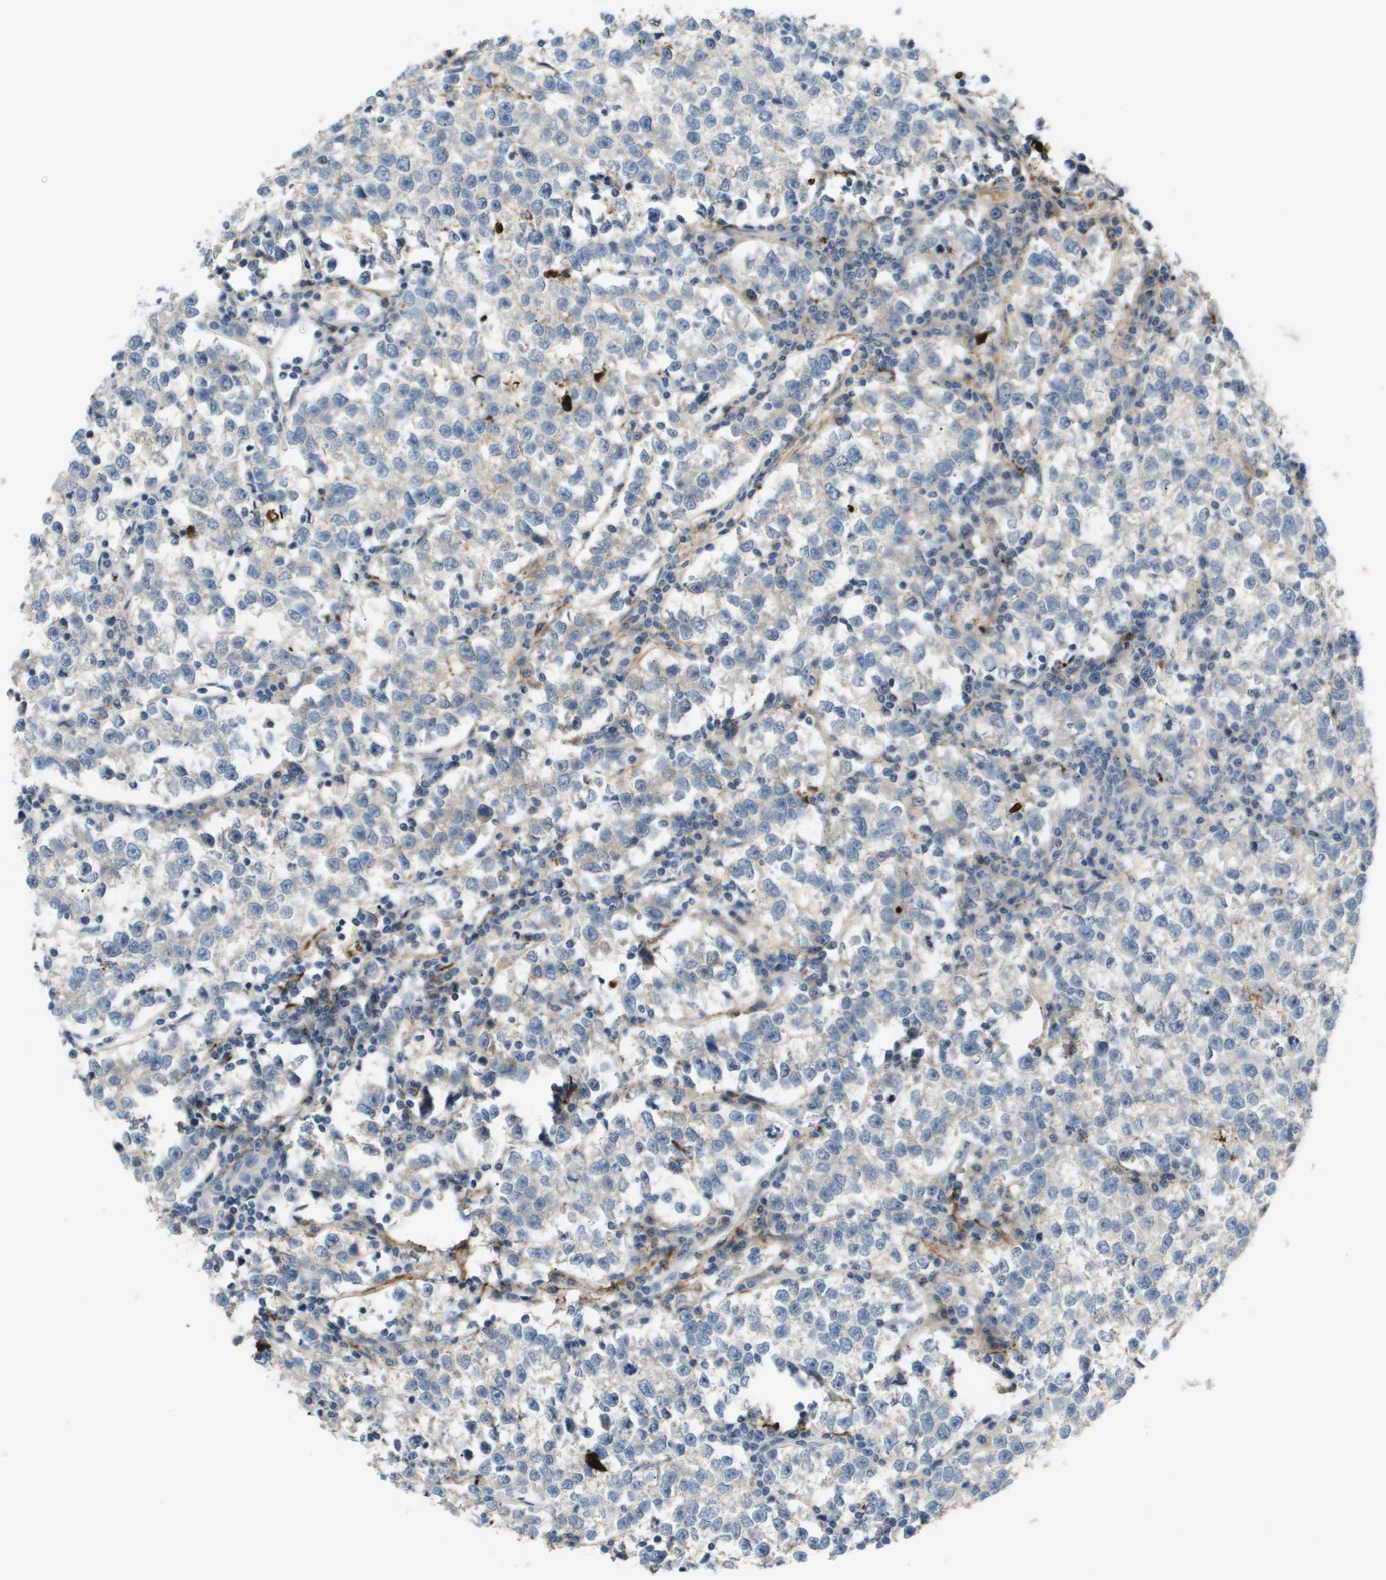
{"staining": {"intensity": "negative", "quantity": "none", "location": "none"}, "tissue": "testis cancer", "cell_type": "Tumor cells", "image_type": "cancer", "snomed": [{"axis": "morphology", "description": "Normal tissue, NOS"}, {"axis": "morphology", "description": "Seminoma, NOS"}, {"axis": "topography", "description": "Testis"}], "caption": "IHC image of neoplastic tissue: human testis seminoma stained with DAB (3,3'-diaminobenzidine) exhibits no significant protein staining in tumor cells.", "gene": "VTN", "patient": {"sex": "male", "age": 43}}